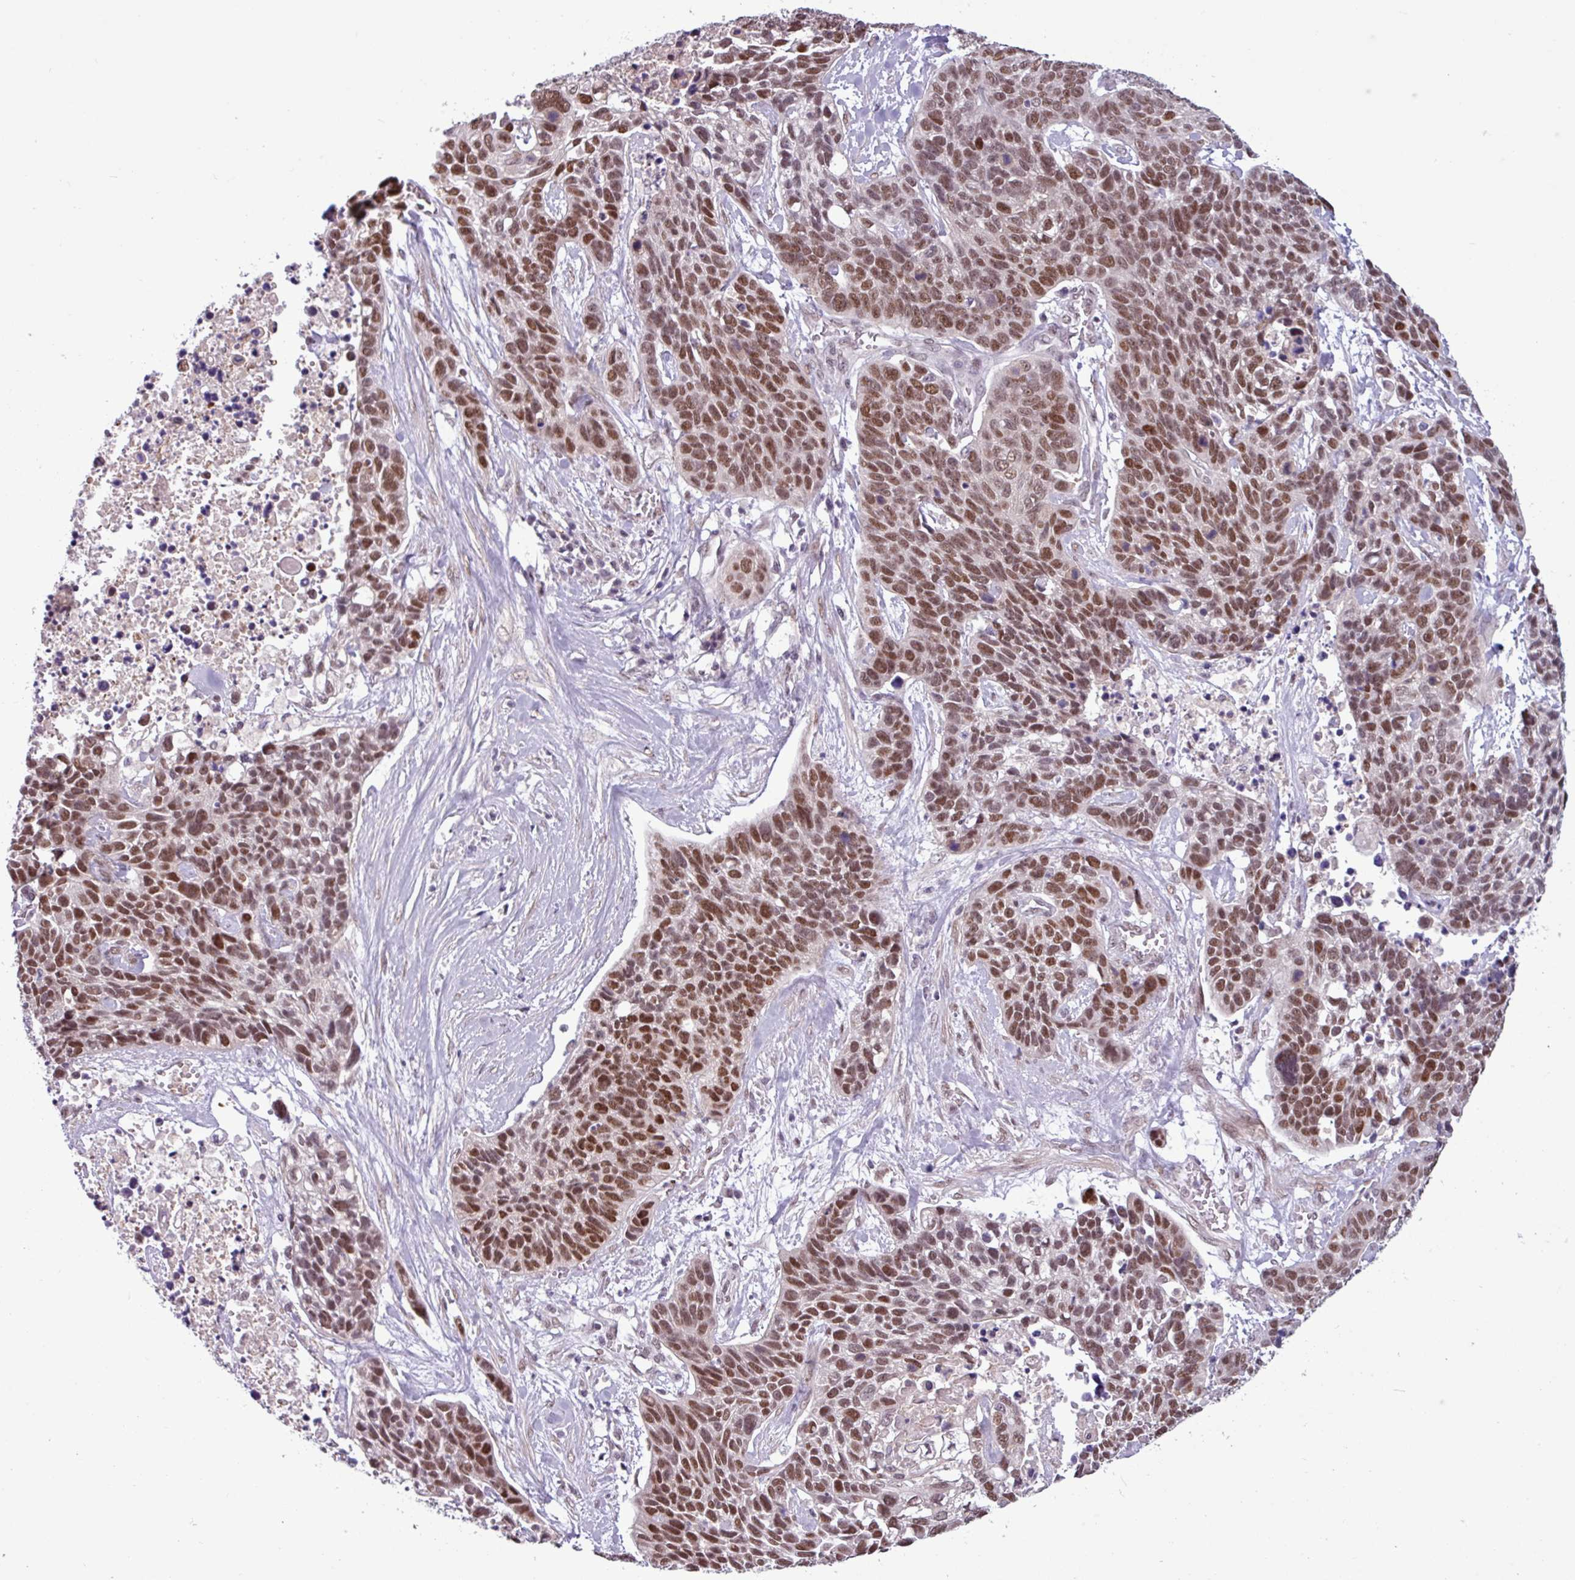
{"staining": {"intensity": "moderate", "quantity": ">75%", "location": "nuclear"}, "tissue": "lung cancer", "cell_type": "Tumor cells", "image_type": "cancer", "snomed": [{"axis": "morphology", "description": "Squamous cell carcinoma, NOS"}, {"axis": "topography", "description": "Lung"}], "caption": "Tumor cells reveal medium levels of moderate nuclear positivity in about >75% of cells in lung cancer.", "gene": "NOTCH2", "patient": {"sex": "male", "age": 62}}